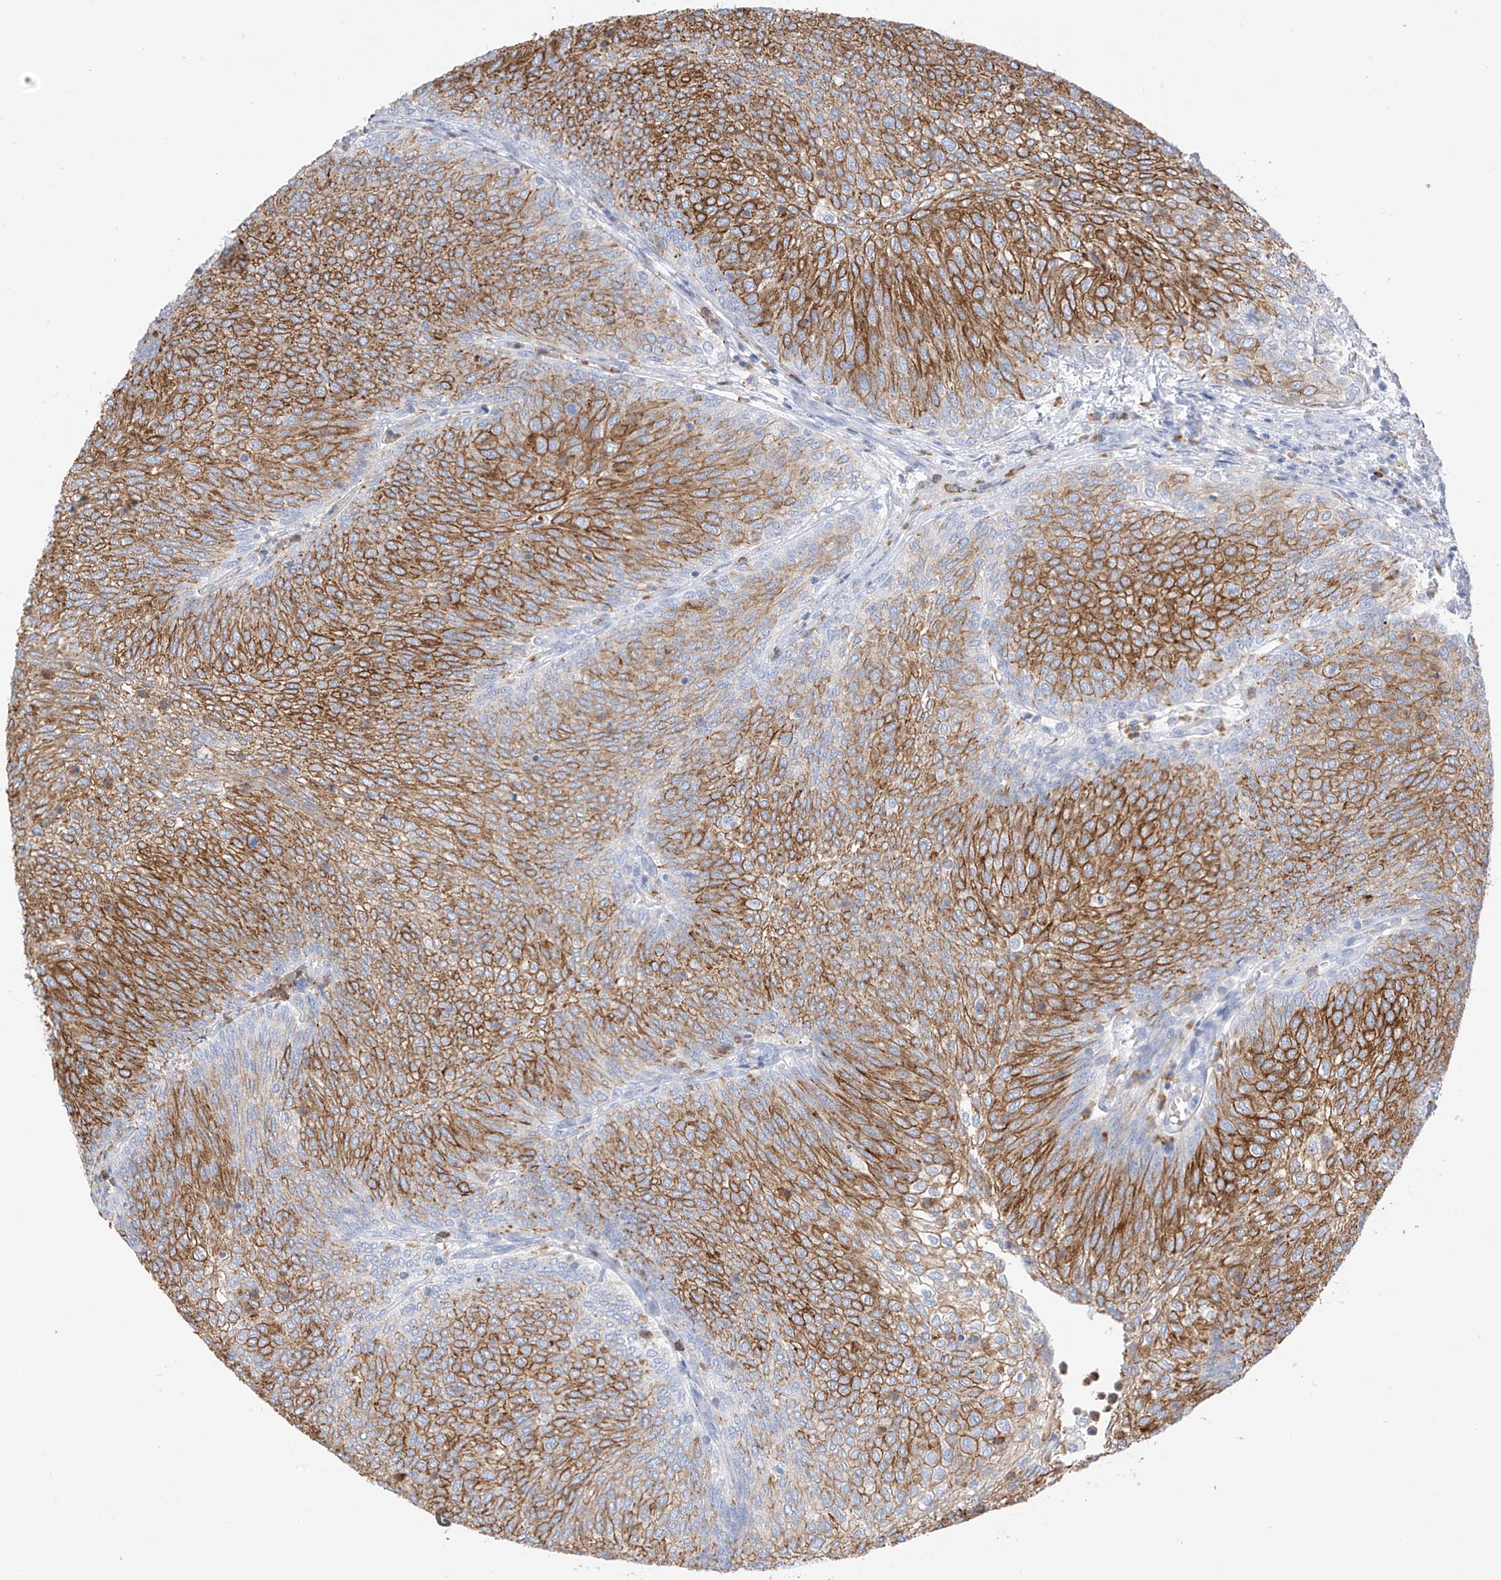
{"staining": {"intensity": "moderate", "quantity": "25%-75%", "location": "cytoplasmic/membranous"}, "tissue": "urothelial cancer", "cell_type": "Tumor cells", "image_type": "cancer", "snomed": [{"axis": "morphology", "description": "Urothelial carcinoma, Low grade"}, {"axis": "topography", "description": "Urinary bladder"}], "caption": "Immunohistochemical staining of urothelial cancer reveals moderate cytoplasmic/membranous protein expression in about 25%-75% of tumor cells.", "gene": "PAFAH1B3", "patient": {"sex": "female", "age": 79}}